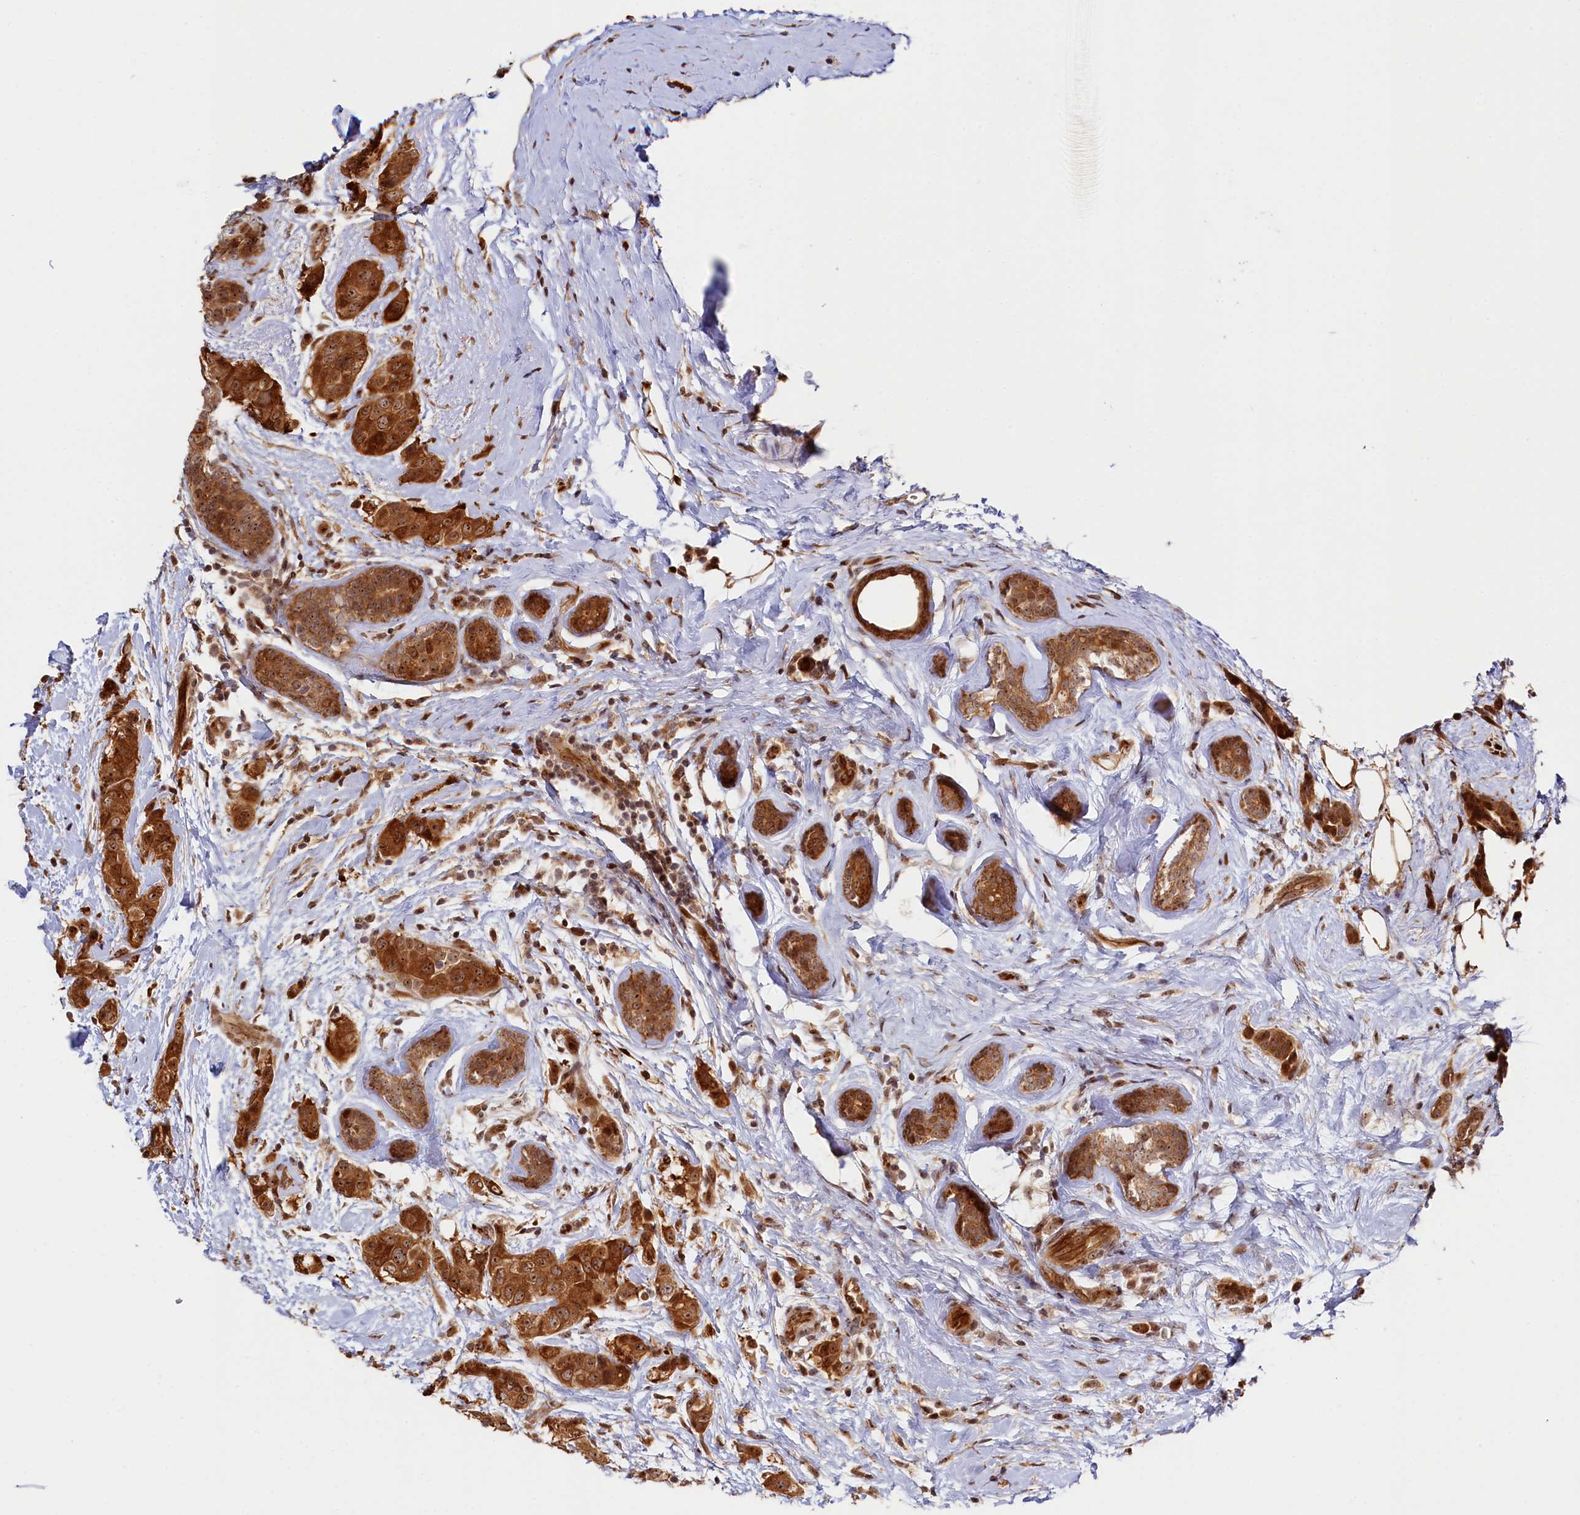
{"staining": {"intensity": "strong", "quantity": ">75%", "location": "cytoplasmic/membranous,nuclear"}, "tissue": "breast cancer", "cell_type": "Tumor cells", "image_type": "cancer", "snomed": [{"axis": "morphology", "description": "Lobular carcinoma"}, {"axis": "topography", "description": "Breast"}], "caption": "Tumor cells exhibit high levels of strong cytoplasmic/membranous and nuclear staining in approximately >75% of cells in breast cancer.", "gene": "ANKRD24", "patient": {"sex": "female", "age": 51}}